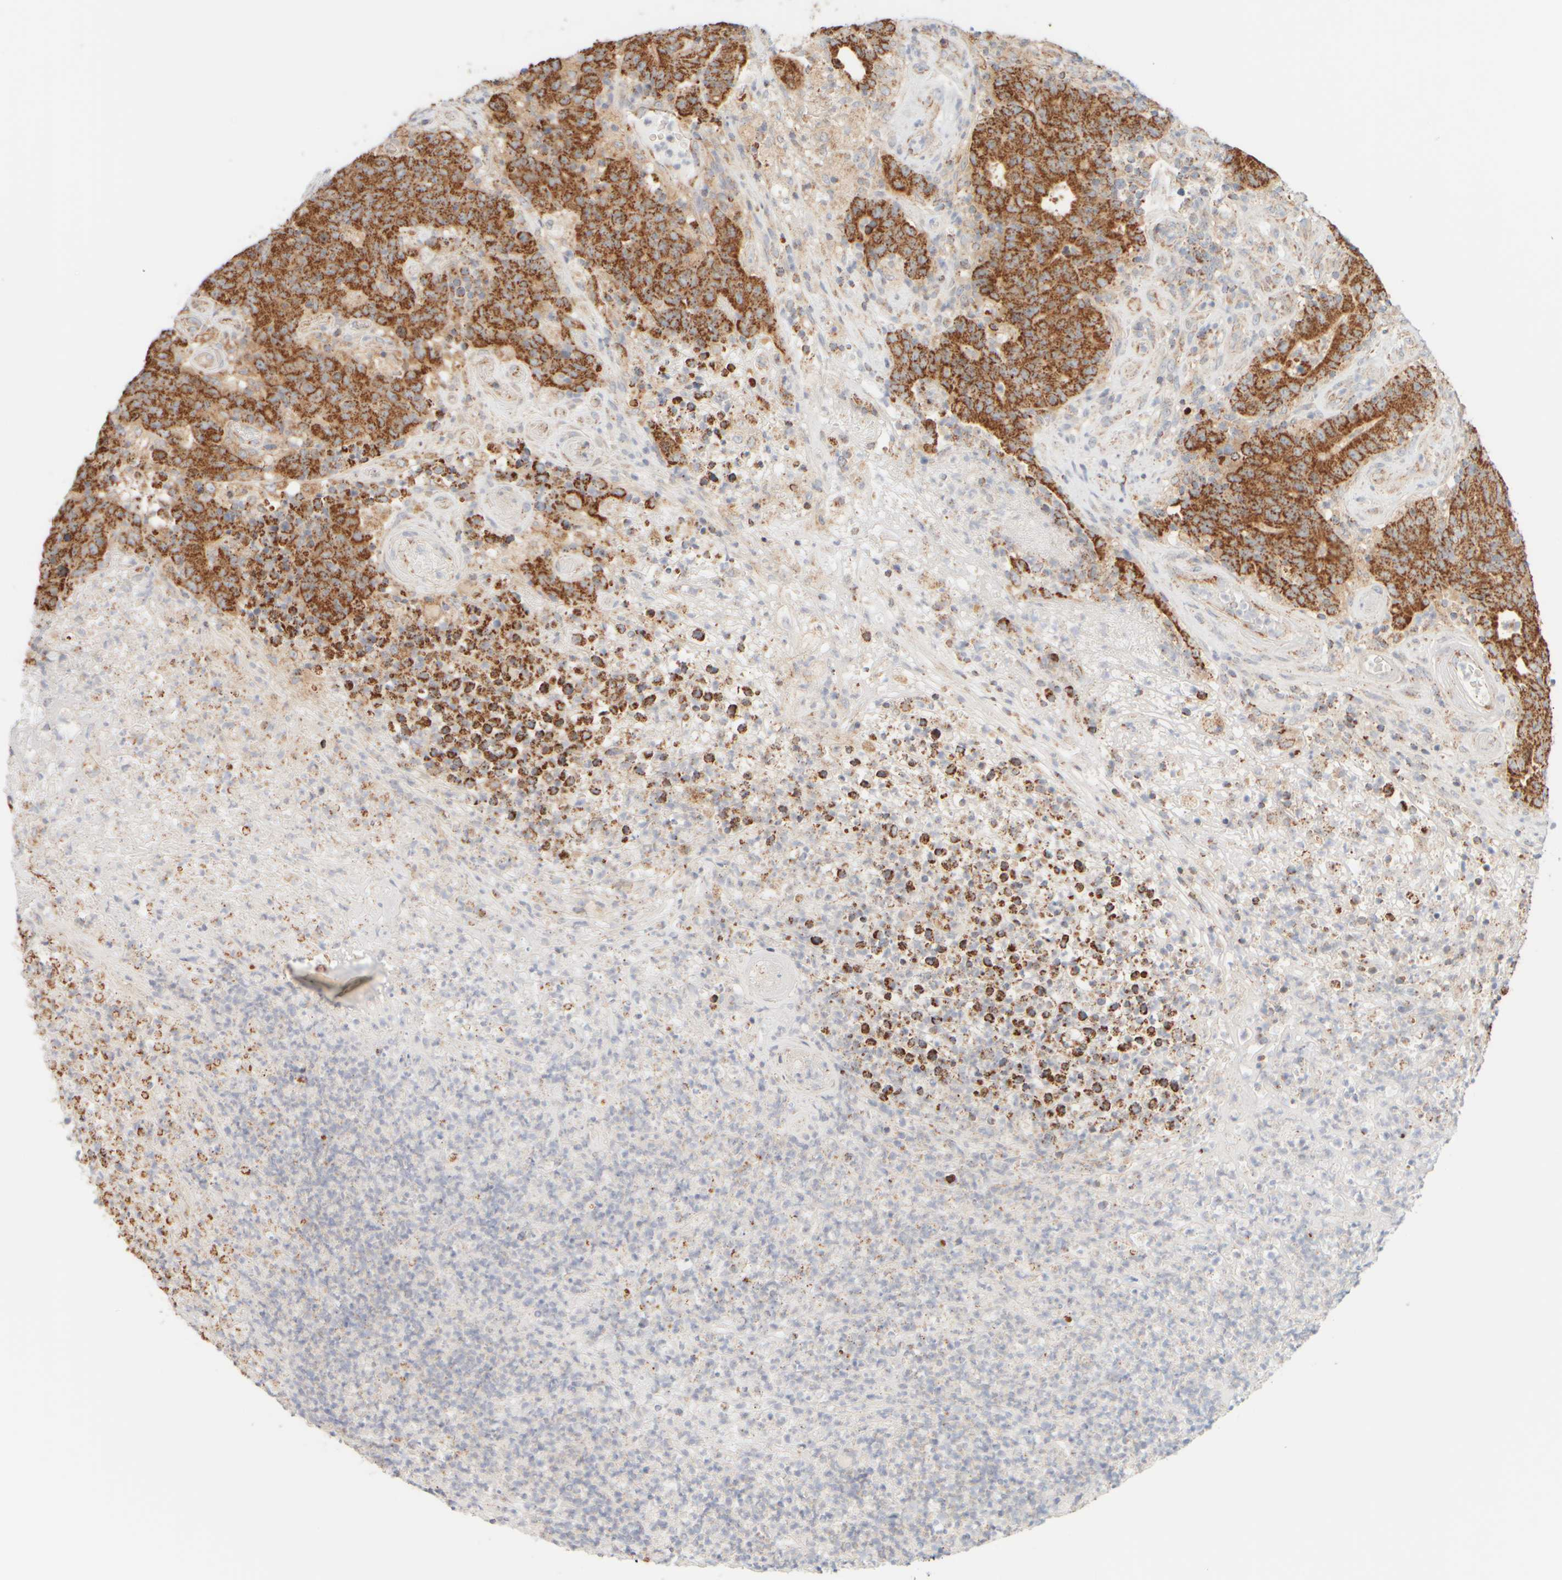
{"staining": {"intensity": "strong", "quantity": ">75%", "location": "cytoplasmic/membranous"}, "tissue": "colorectal cancer", "cell_type": "Tumor cells", "image_type": "cancer", "snomed": [{"axis": "morphology", "description": "Normal tissue, NOS"}, {"axis": "morphology", "description": "Adenocarcinoma, NOS"}, {"axis": "topography", "description": "Colon"}], "caption": "A brown stain shows strong cytoplasmic/membranous staining of a protein in adenocarcinoma (colorectal) tumor cells. (DAB = brown stain, brightfield microscopy at high magnification).", "gene": "APBB2", "patient": {"sex": "female", "age": 75}}